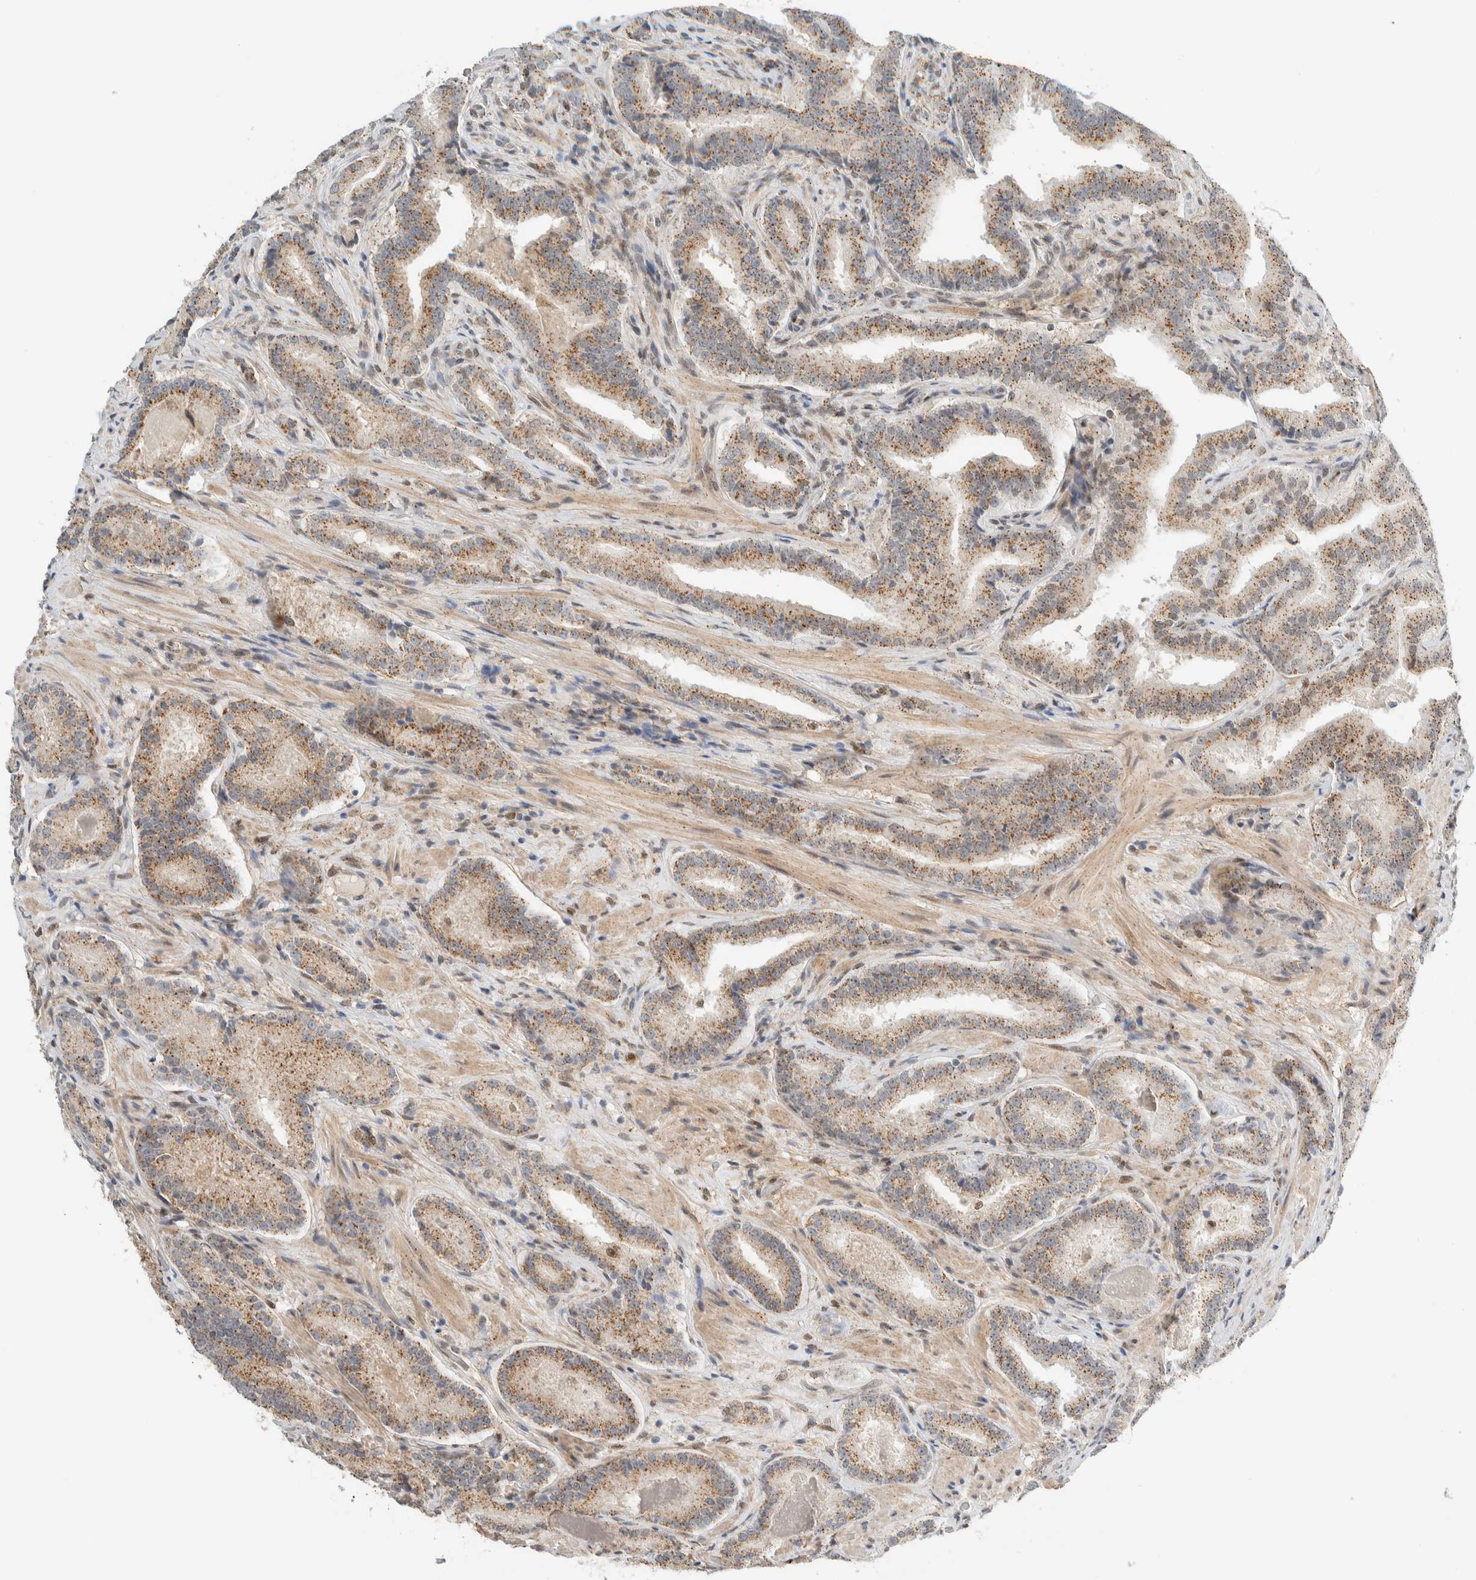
{"staining": {"intensity": "moderate", "quantity": ">75%", "location": "cytoplasmic/membranous"}, "tissue": "prostate cancer", "cell_type": "Tumor cells", "image_type": "cancer", "snomed": [{"axis": "morphology", "description": "Adenocarcinoma, Low grade"}, {"axis": "topography", "description": "Prostate"}], "caption": "DAB immunohistochemical staining of human low-grade adenocarcinoma (prostate) displays moderate cytoplasmic/membranous protein positivity in about >75% of tumor cells.", "gene": "TFE3", "patient": {"sex": "male", "age": 51}}